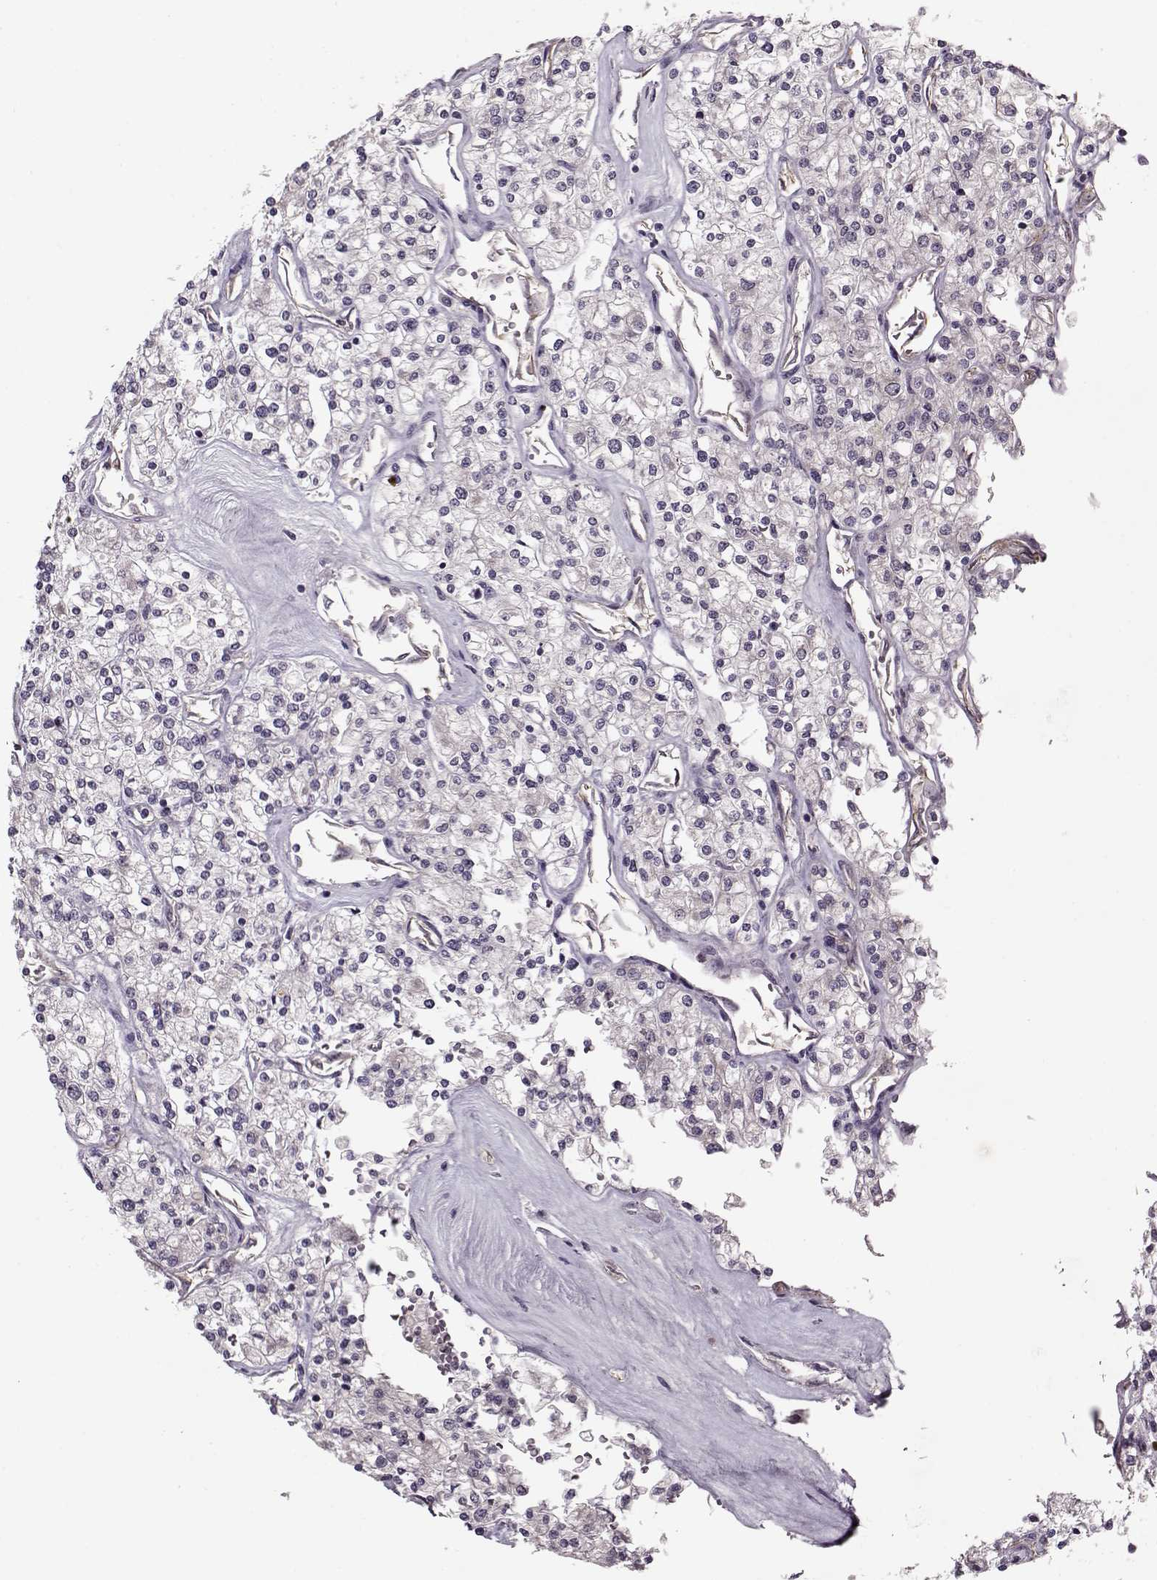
{"staining": {"intensity": "negative", "quantity": "none", "location": "none"}, "tissue": "renal cancer", "cell_type": "Tumor cells", "image_type": "cancer", "snomed": [{"axis": "morphology", "description": "Adenocarcinoma, NOS"}, {"axis": "topography", "description": "Kidney"}], "caption": "Tumor cells show no significant protein positivity in adenocarcinoma (renal).", "gene": "ACOT11", "patient": {"sex": "male", "age": 80}}